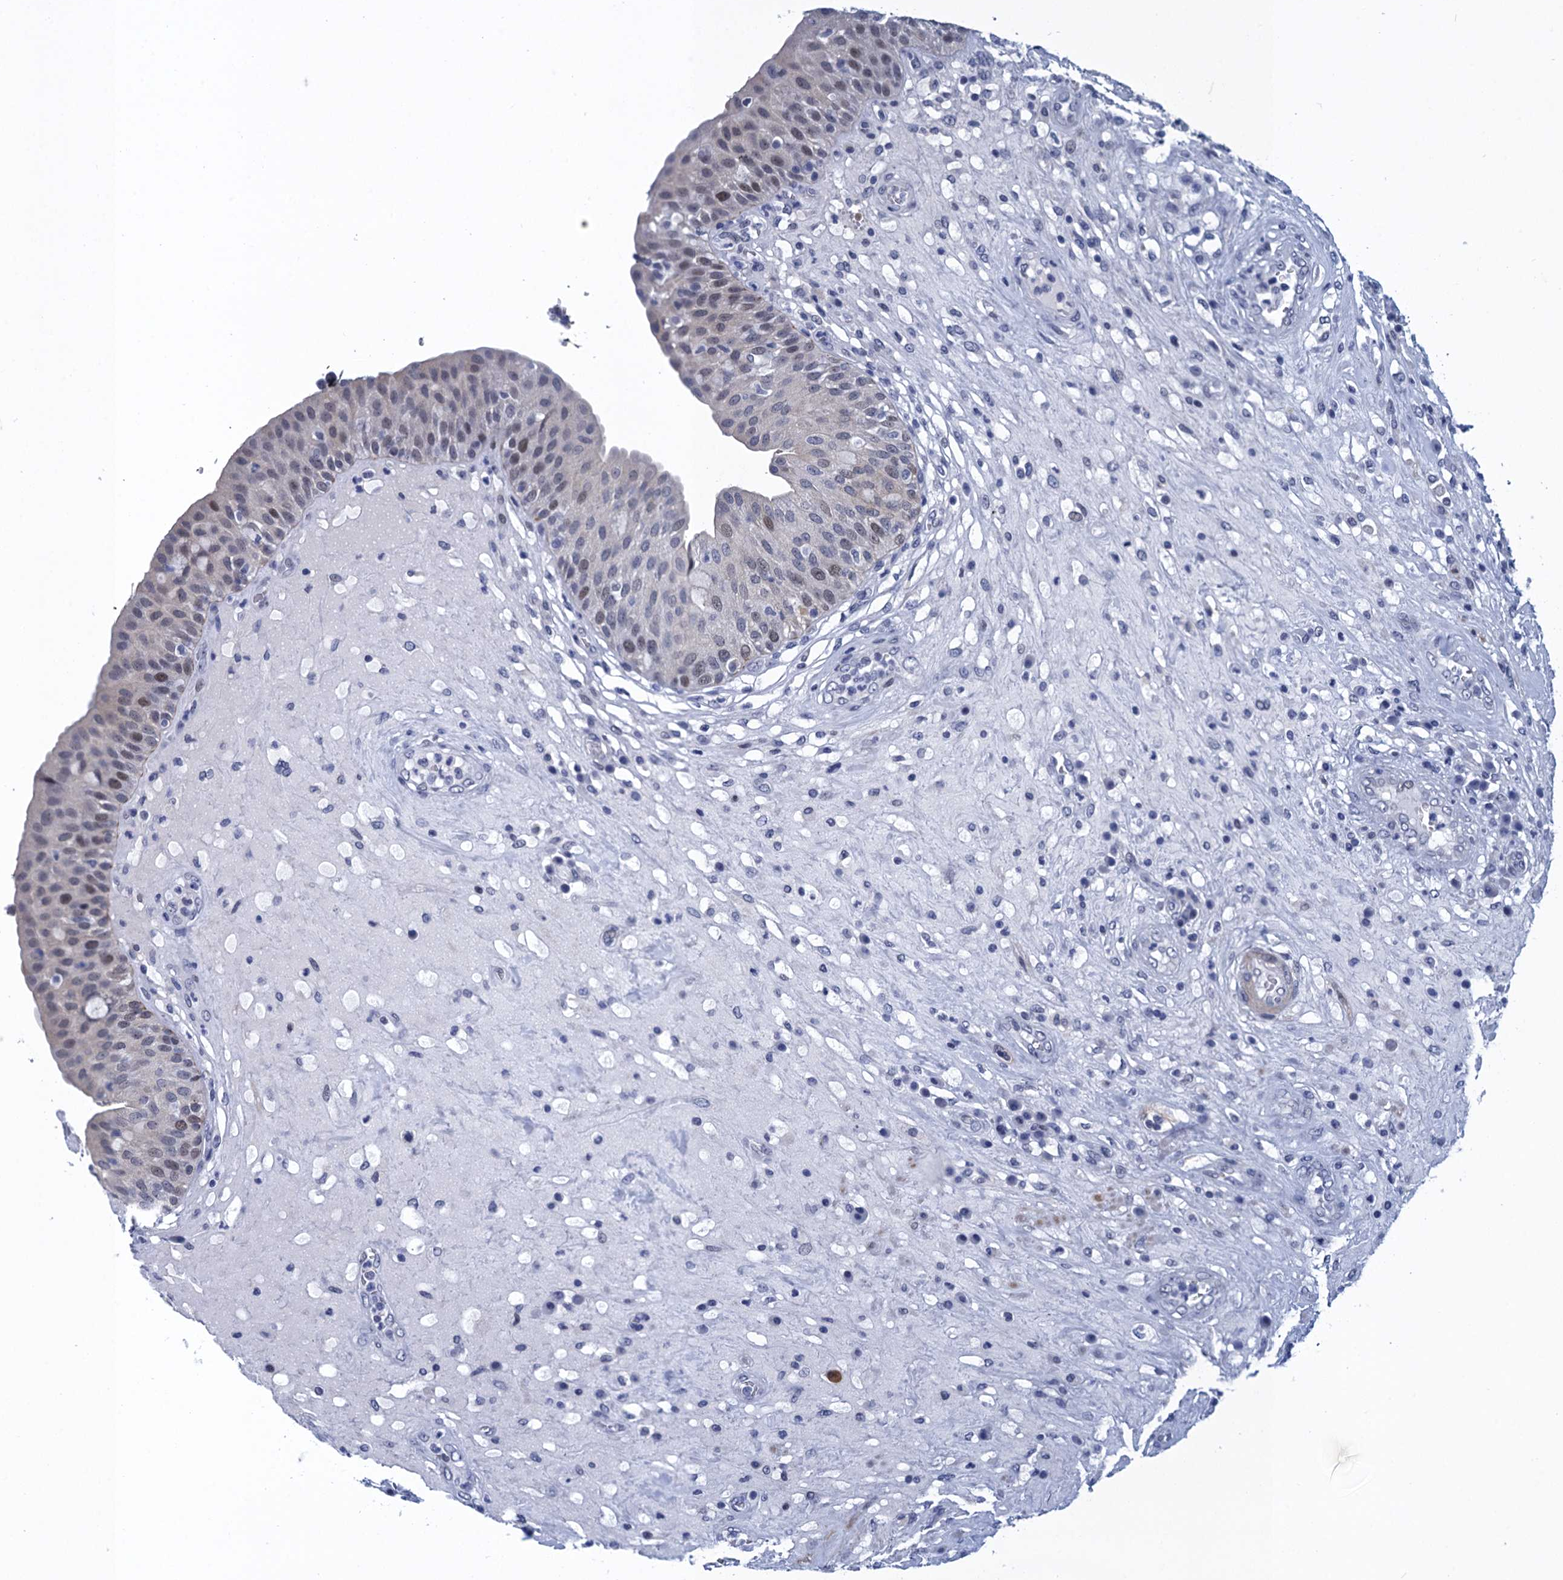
{"staining": {"intensity": "moderate", "quantity": "<25%", "location": "nuclear"}, "tissue": "urinary bladder", "cell_type": "Urothelial cells", "image_type": "normal", "snomed": [{"axis": "morphology", "description": "Normal tissue, NOS"}, {"axis": "topography", "description": "Urinary bladder"}], "caption": "Unremarkable urinary bladder exhibits moderate nuclear staining in approximately <25% of urothelial cells, visualized by immunohistochemistry. (DAB (3,3'-diaminobenzidine) IHC, brown staining for protein, blue staining for nuclei).", "gene": "GINS3", "patient": {"sex": "female", "age": 62}}